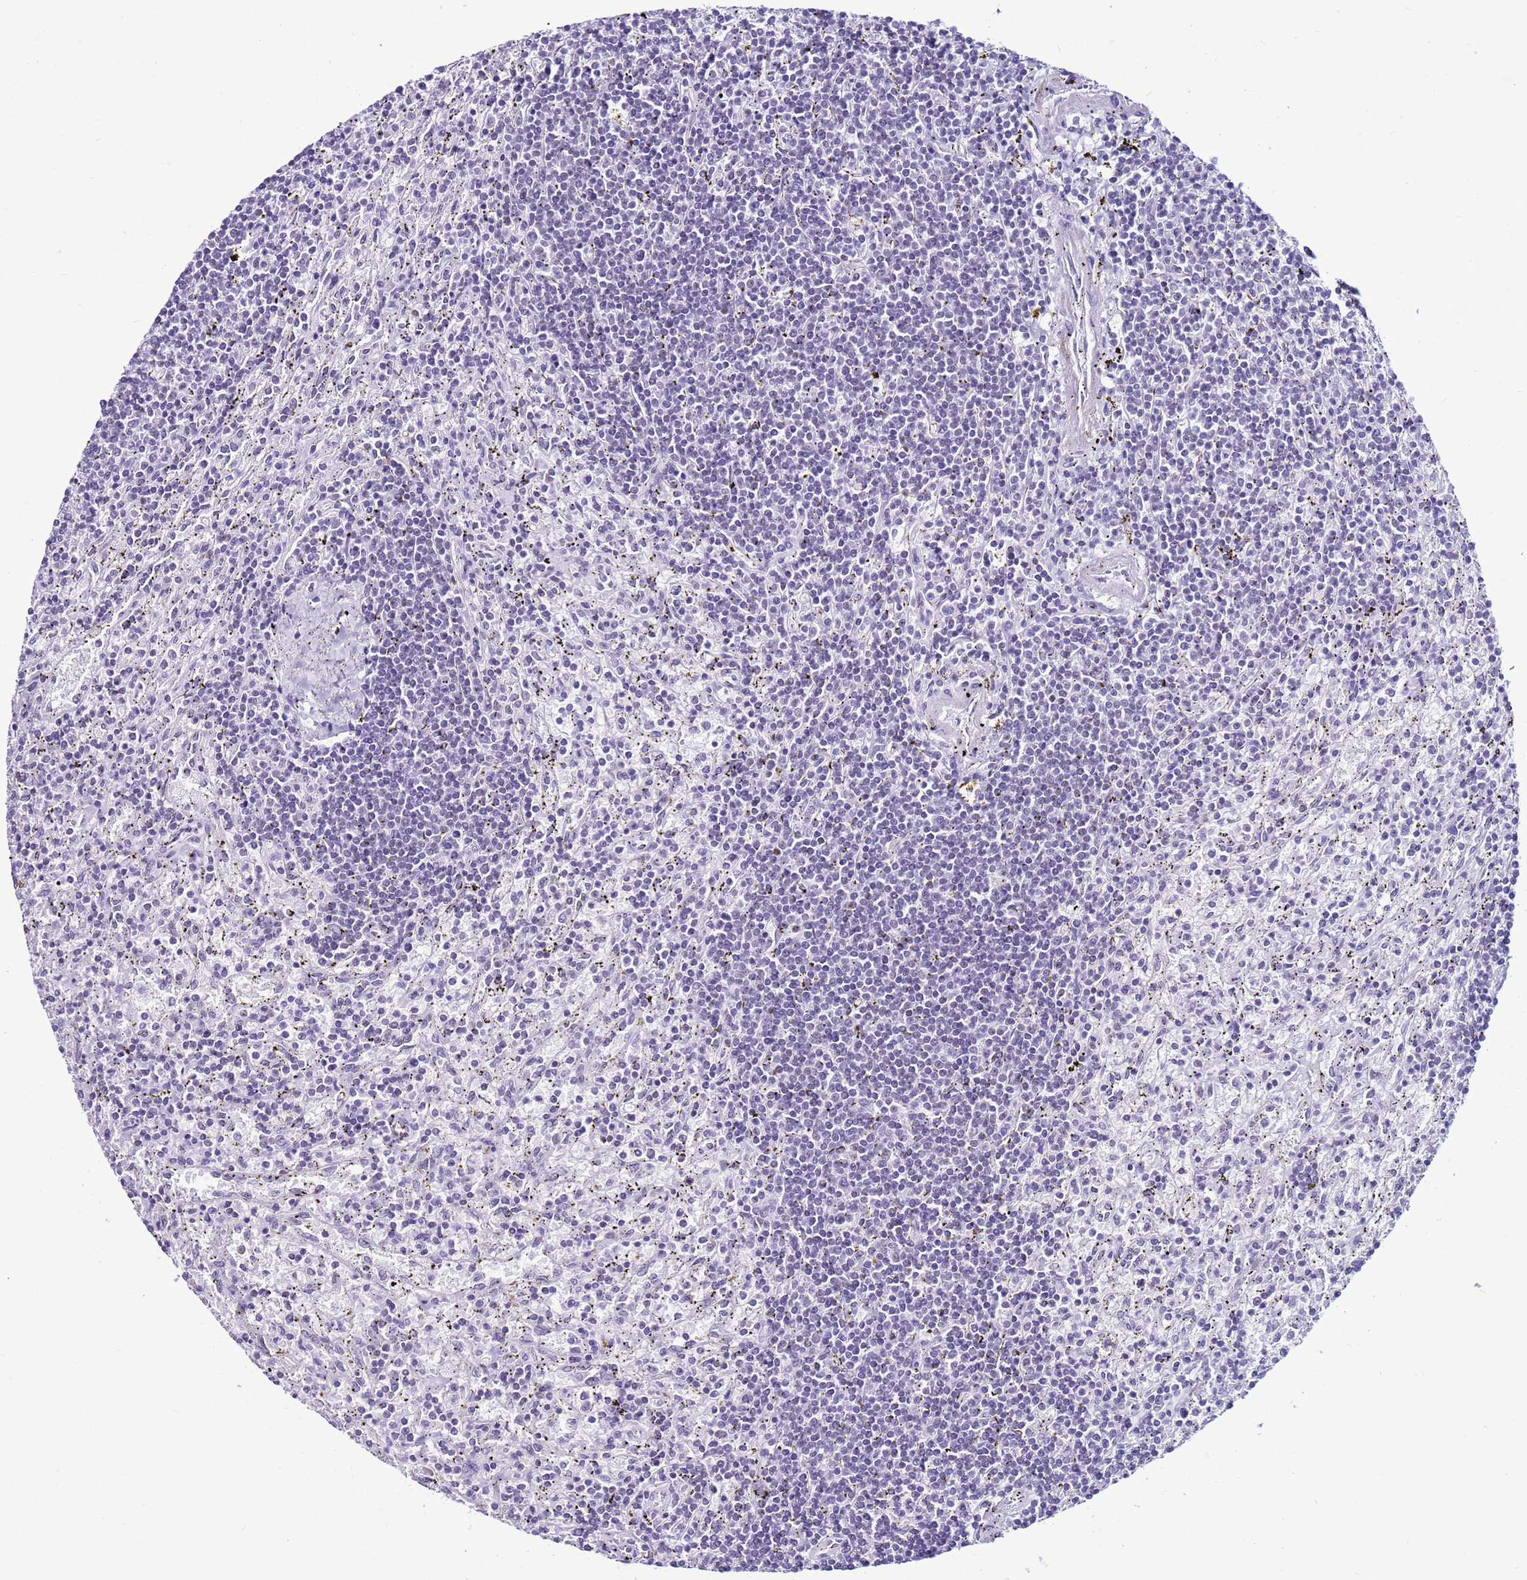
{"staining": {"intensity": "negative", "quantity": "none", "location": "none"}, "tissue": "lymphoma", "cell_type": "Tumor cells", "image_type": "cancer", "snomed": [{"axis": "morphology", "description": "Malignant lymphoma, non-Hodgkin's type, Low grade"}, {"axis": "topography", "description": "Spleen"}], "caption": "Image shows no significant protein expression in tumor cells of low-grade malignant lymphoma, non-Hodgkin's type.", "gene": "DHX15", "patient": {"sex": "male", "age": 76}}